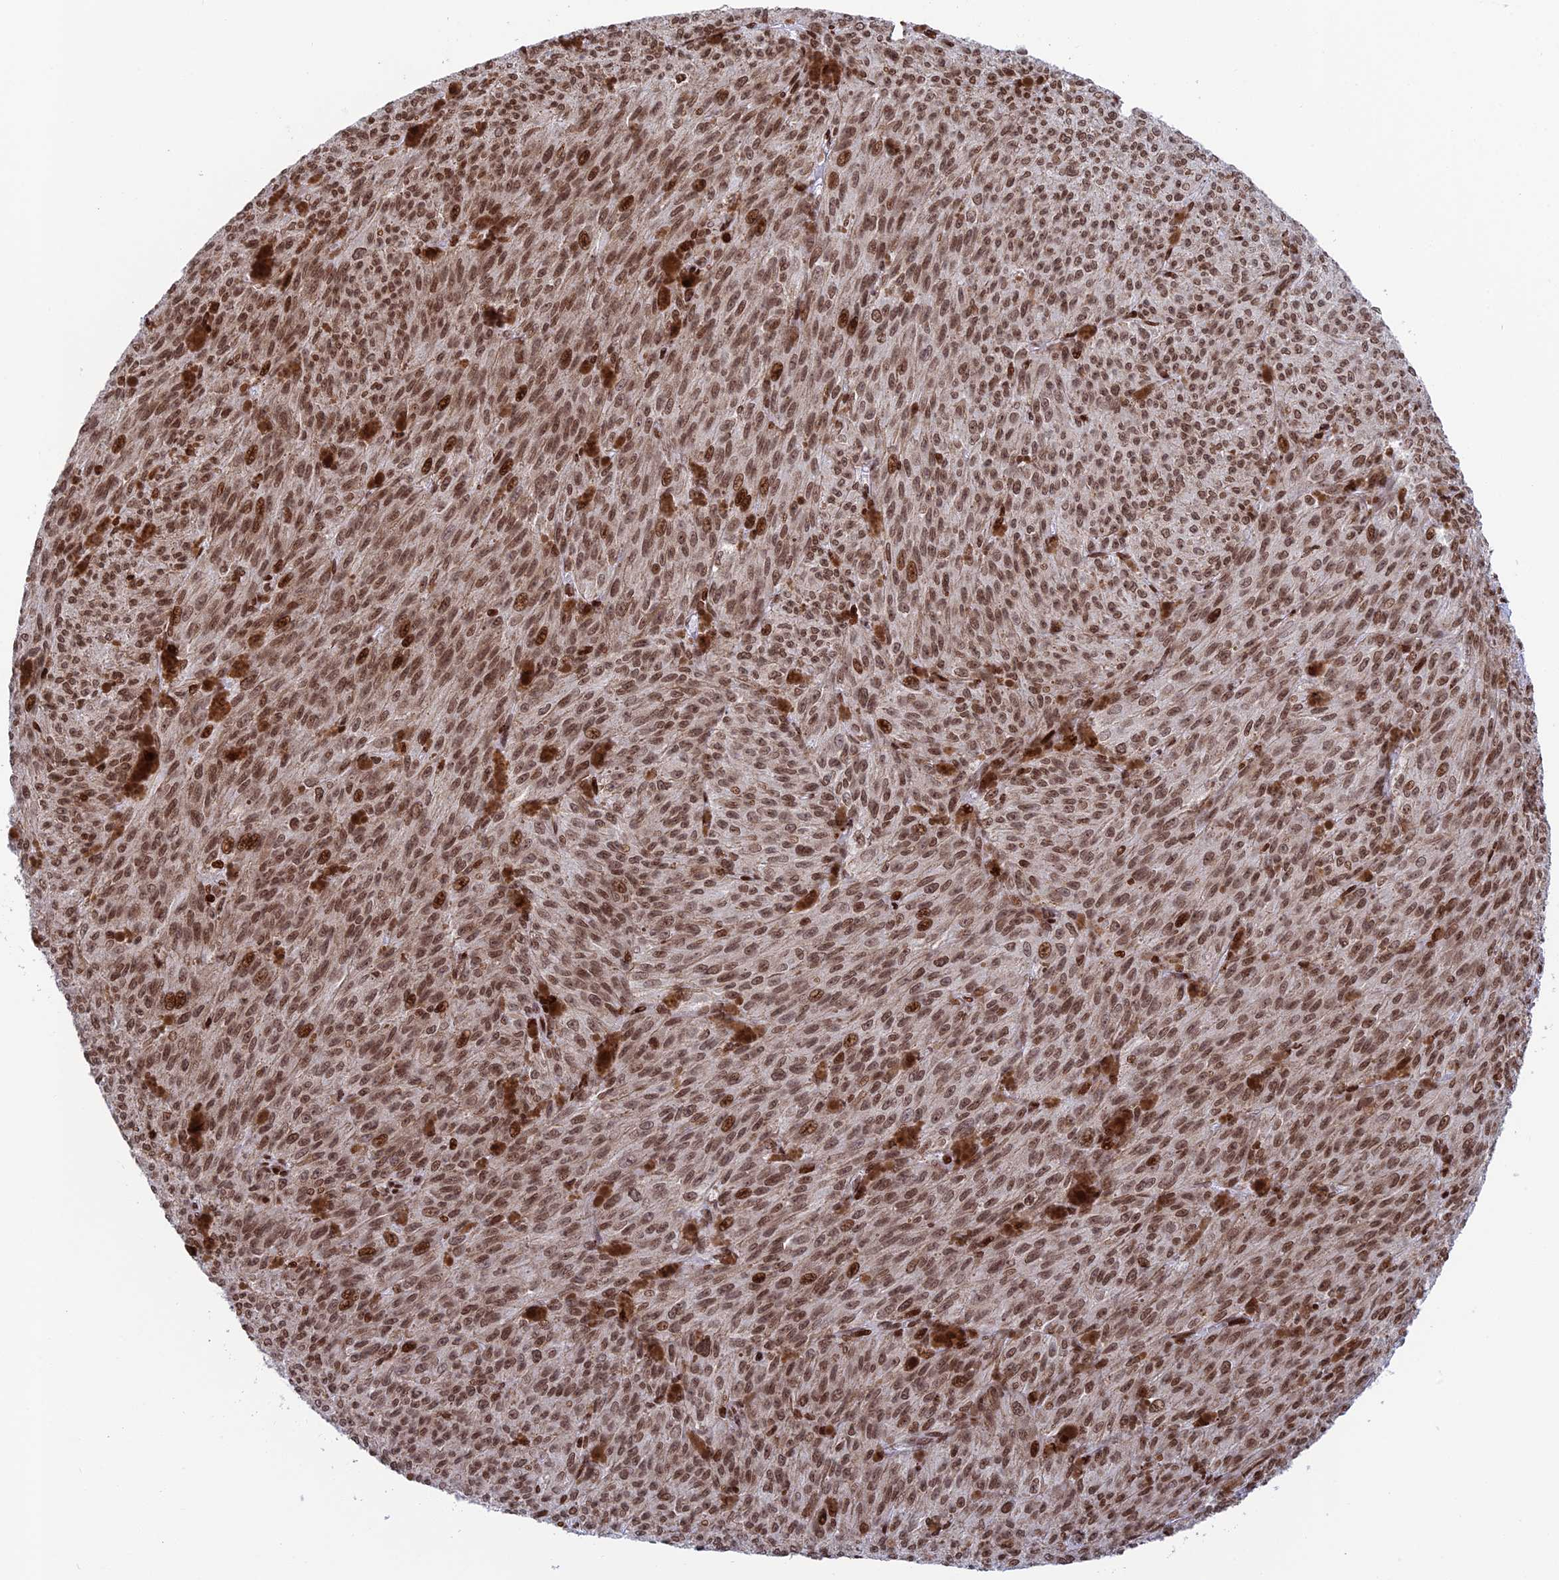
{"staining": {"intensity": "moderate", "quantity": ">75%", "location": "nuclear"}, "tissue": "melanoma", "cell_type": "Tumor cells", "image_type": "cancer", "snomed": [{"axis": "morphology", "description": "Malignant melanoma, NOS"}, {"axis": "topography", "description": "Skin"}], "caption": "IHC (DAB (3,3'-diaminobenzidine)) staining of melanoma exhibits moderate nuclear protein positivity in about >75% of tumor cells. Immunohistochemistry (ihc) stains the protein of interest in brown and the nuclei are stained blue.", "gene": "RPAP1", "patient": {"sex": "female", "age": 52}}